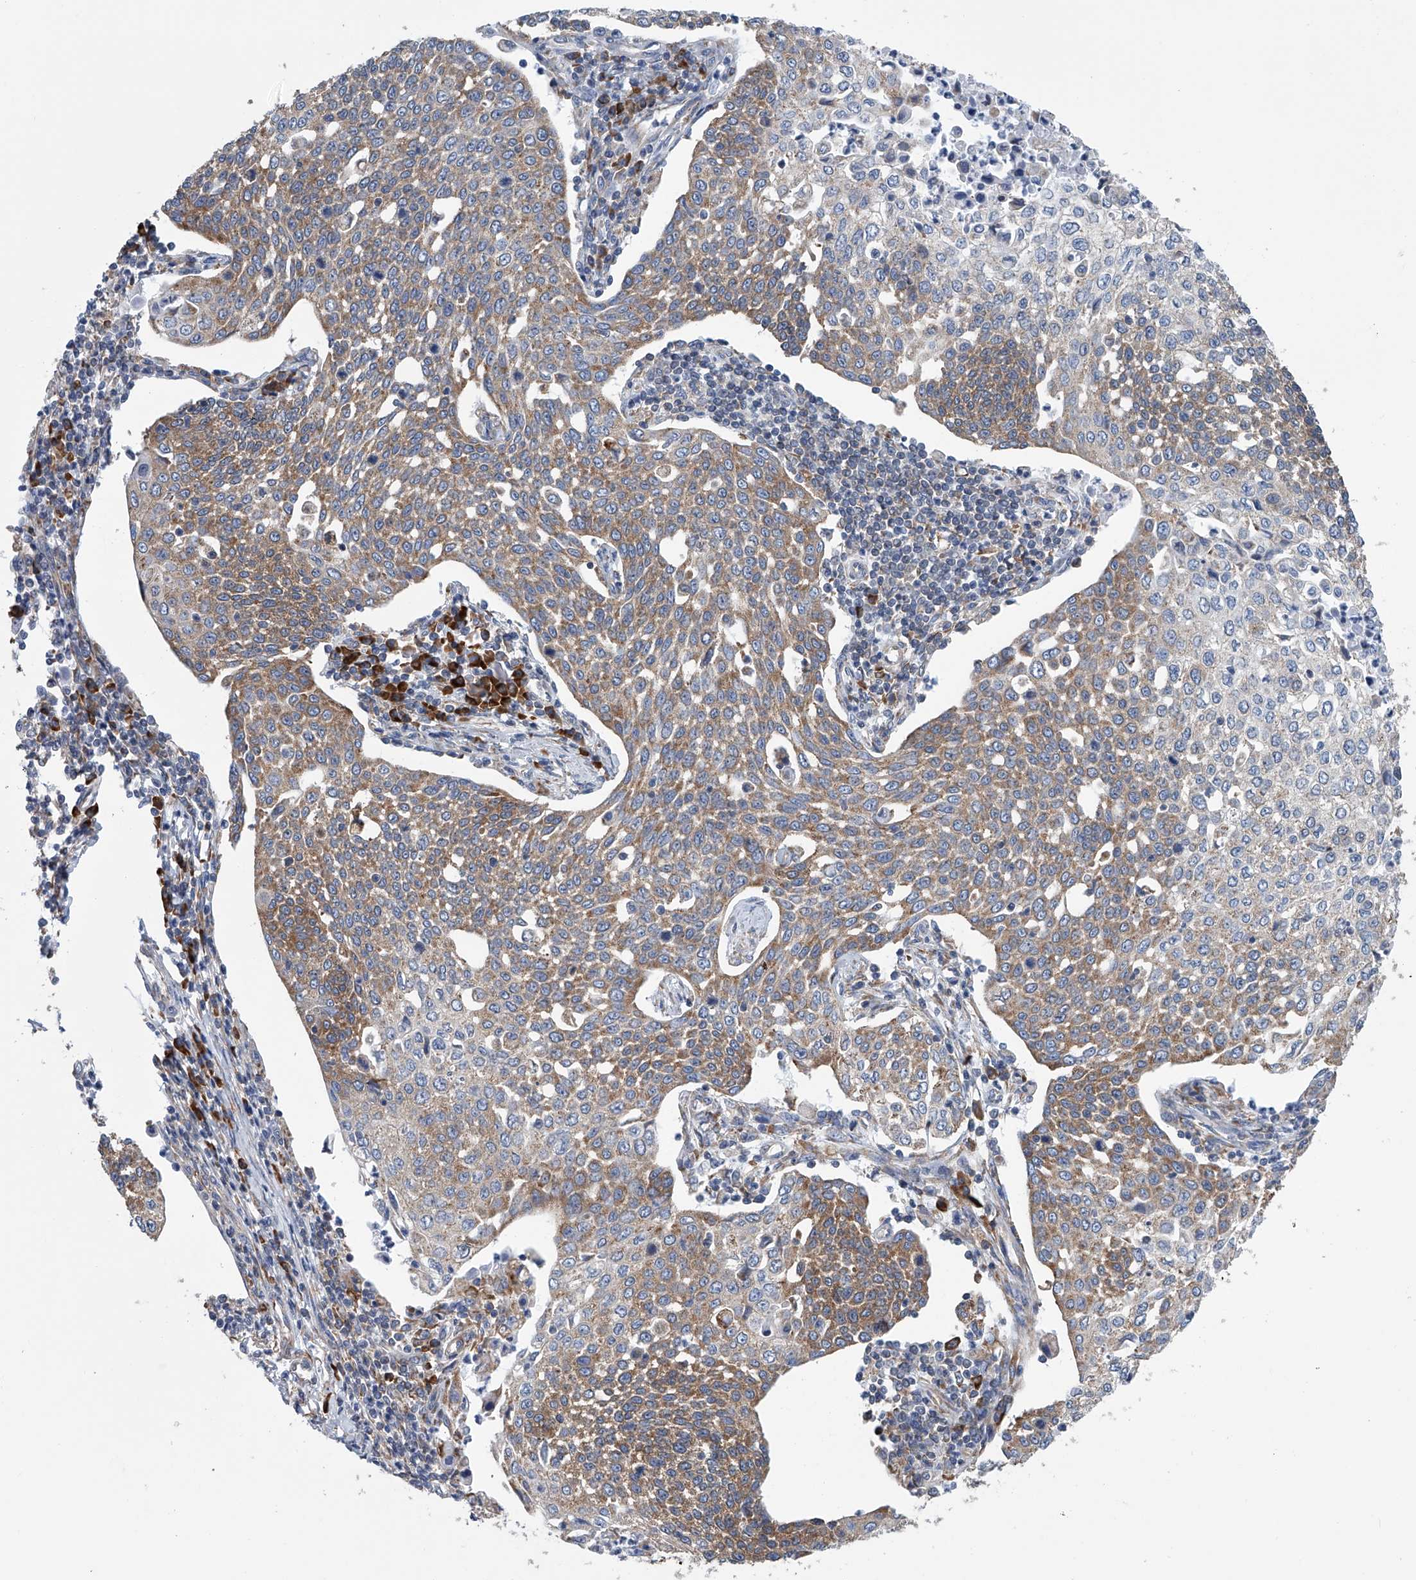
{"staining": {"intensity": "moderate", "quantity": ">75%", "location": "cytoplasmic/membranous"}, "tissue": "cervical cancer", "cell_type": "Tumor cells", "image_type": "cancer", "snomed": [{"axis": "morphology", "description": "Squamous cell carcinoma, NOS"}, {"axis": "topography", "description": "Cervix"}], "caption": "Protein staining exhibits moderate cytoplasmic/membranous staining in about >75% of tumor cells in cervical squamous cell carcinoma.", "gene": "RPL26L1", "patient": {"sex": "female", "age": 34}}